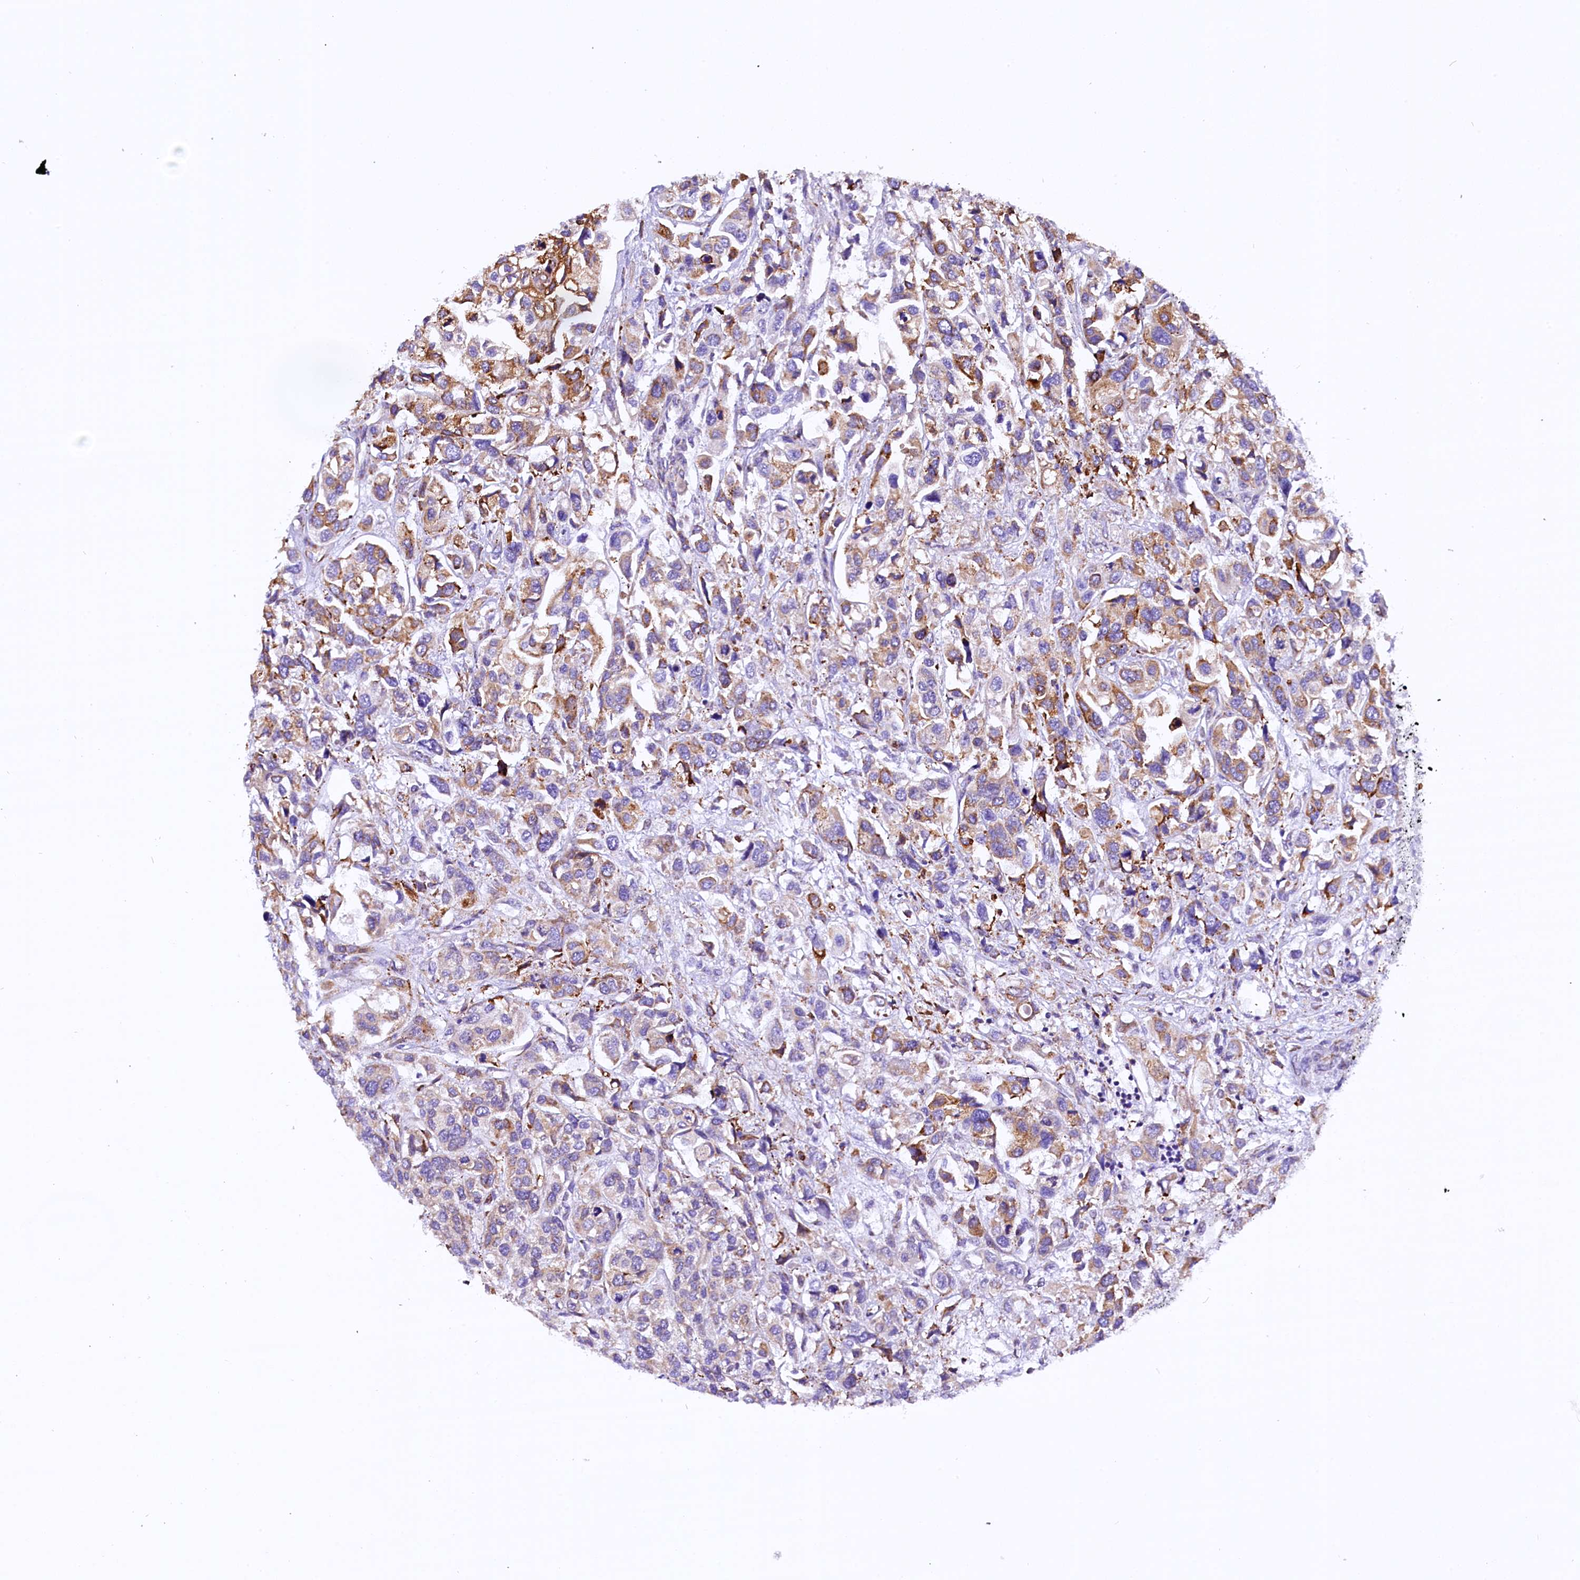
{"staining": {"intensity": "weak", "quantity": ">75%", "location": "cytoplasmic/membranous"}, "tissue": "urothelial cancer", "cell_type": "Tumor cells", "image_type": "cancer", "snomed": [{"axis": "morphology", "description": "Urothelial carcinoma, High grade"}, {"axis": "topography", "description": "Urinary bladder"}], "caption": "Protein analysis of urothelial cancer tissue demonstrates weak cytoplasmic/membranous positivity in approximately >75% of tumor cells. (DAB (3,3'-diaminobenzidine) IHC with brightfield microscopy, high magnification).", "gene": "CMTR2", "patient": {"sex": "male", "age": 67}}